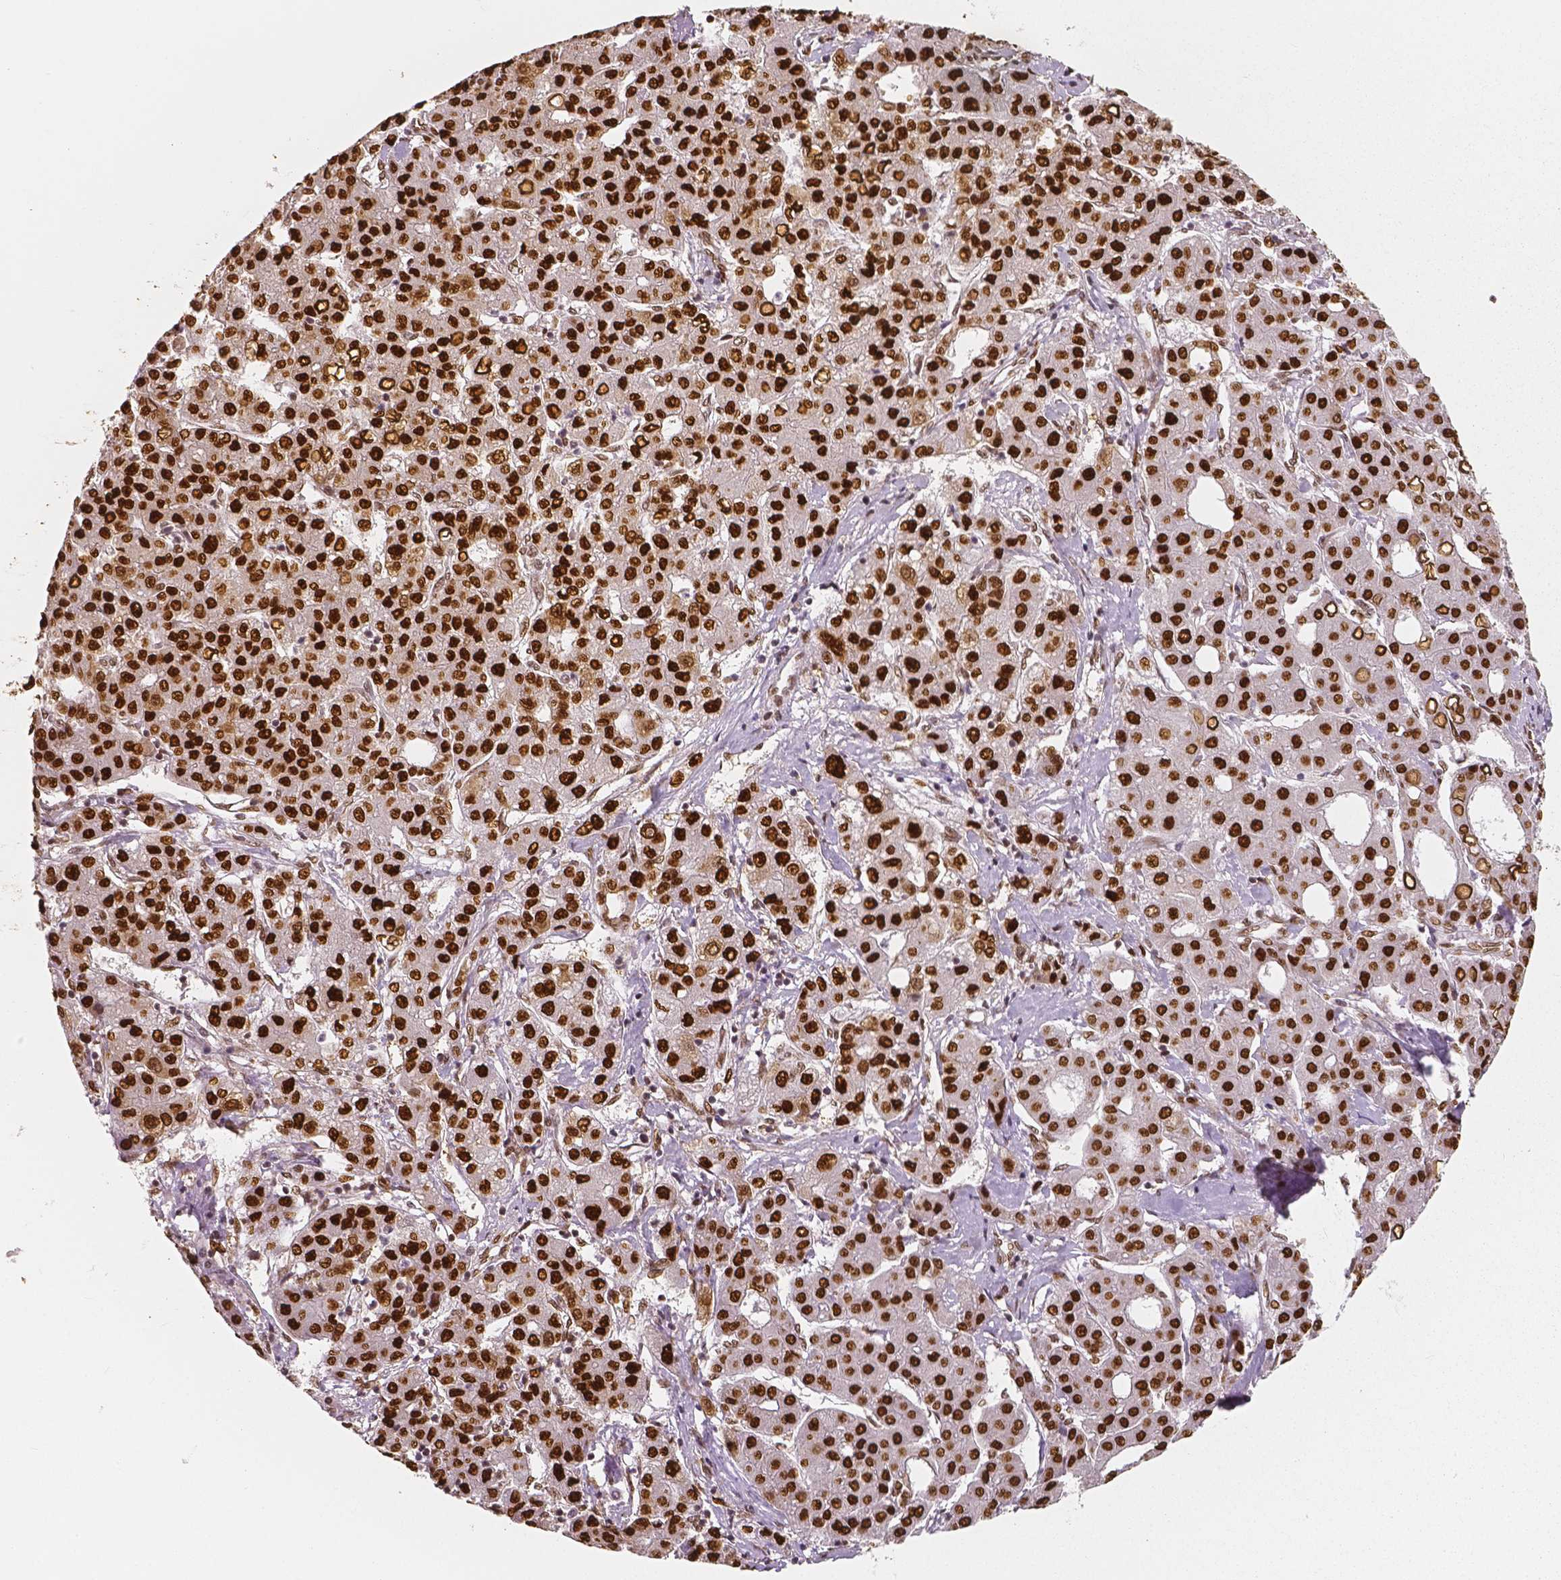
{"staining": {"intensity": "strong", "quantity": ">75%", "location": "nuclear"}, "tissue": "liver cancer", "cell_type": "Tumor cells", "image_type": "cancer", "snomed": [{"axis": "morphology", "description": "Carcinoma, Hepatocellular, NOS"}, {"axis": "topography", "description": "Liver"}], "caption": "Protein analysis of liver hepatocellular carcinoma tissue displays strong nuclear positivity in approximately >75% of tumor cells.", "gene": "NUCKS1", "patient": {"sex": "male", "age": 65}}